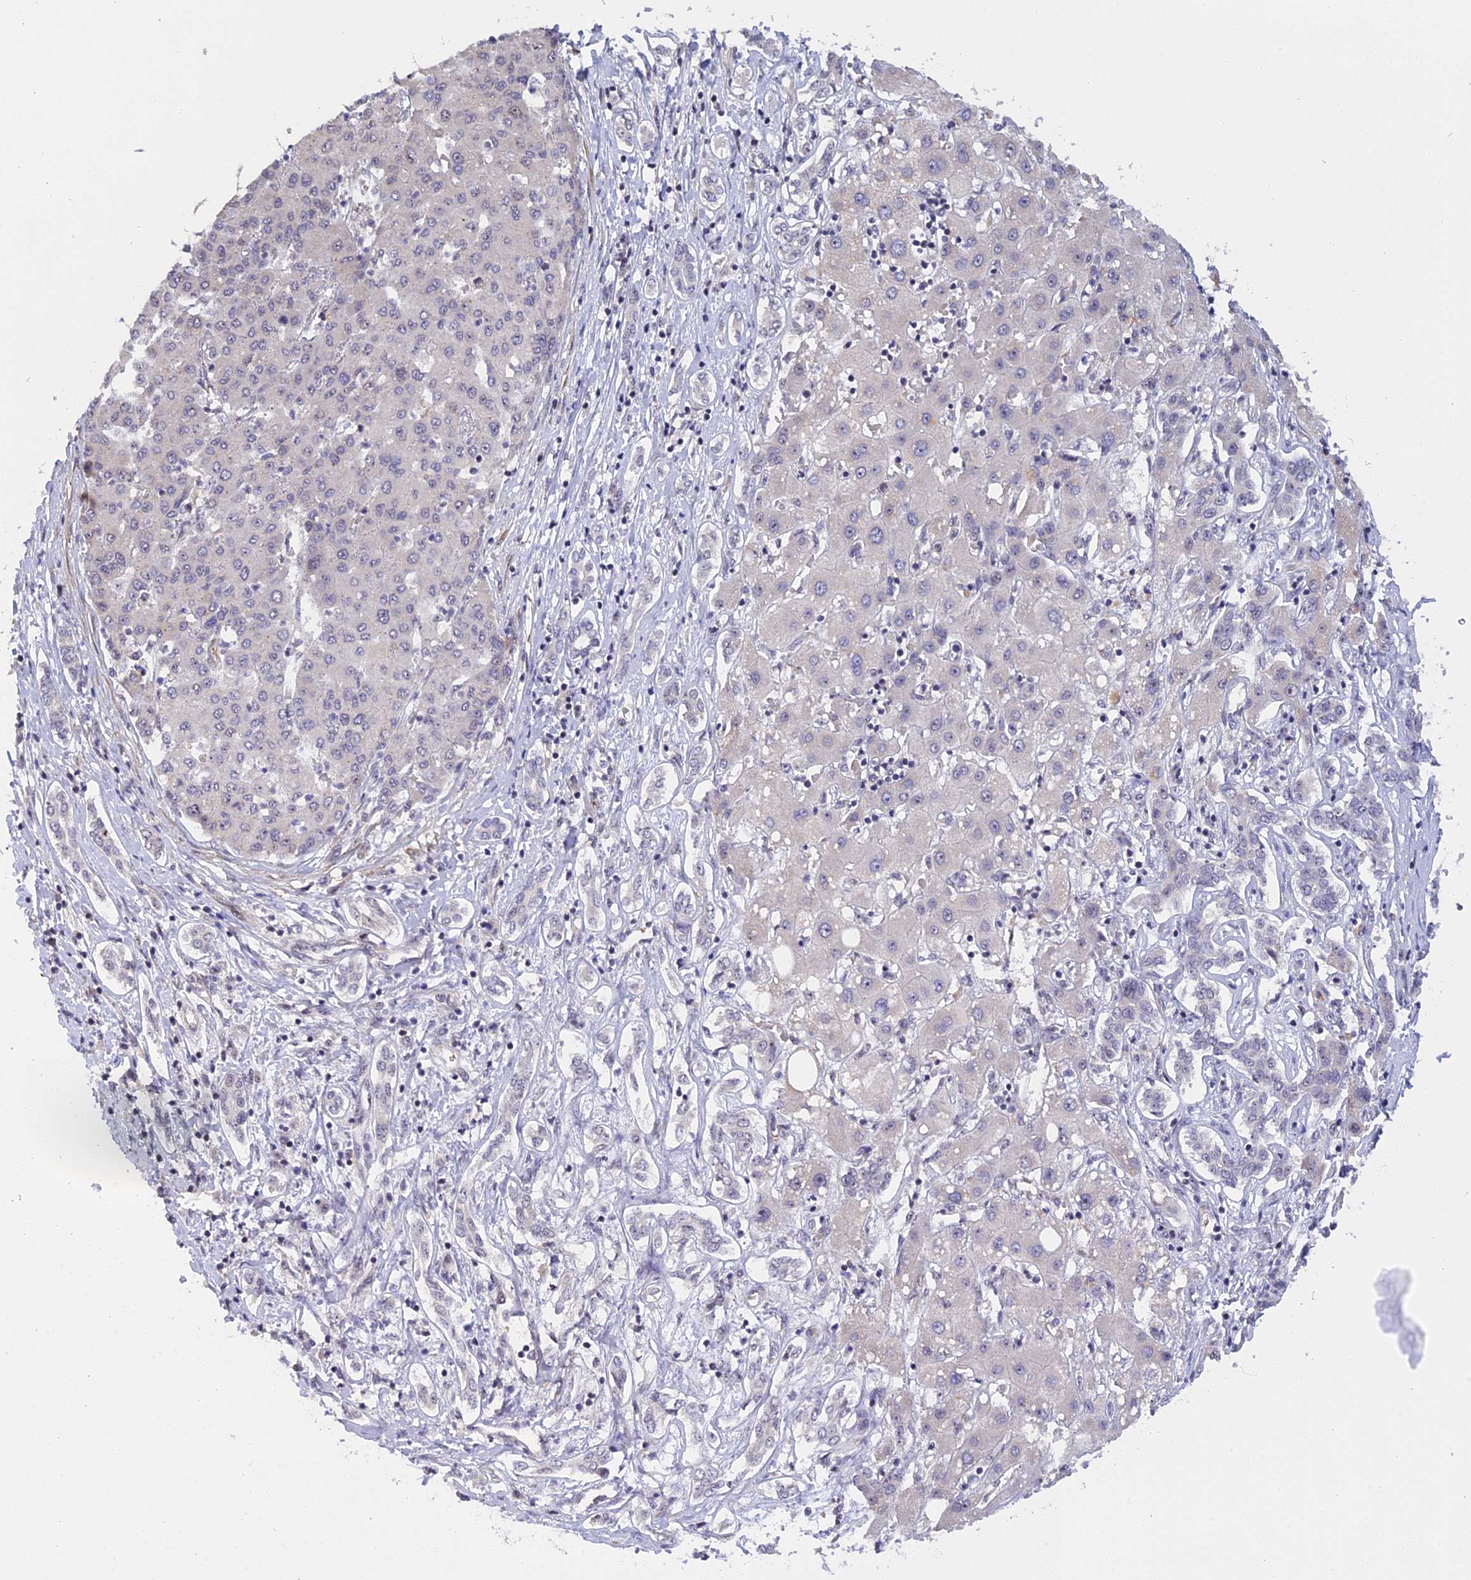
{"staining": {"intensity": "negative", "quantity": "none", "location": "none"}, "tissue": "liver cancer", "cell_type": "Tumor cells", "image_type": "cancer", "snomed": [{"axis": "morphology", "description": "Carcinoma, Hepatocellular, NOS"}, {"axis": "topography", "description": "Liver"}], "caption": "Protein analysis of hepatocellular carcinoma (liver) demonstrates no significant positivity in tumor cells. Nuclei are stained in blue.", "gene": "MGA", "patient": {"sex": "male", "age": 65}}